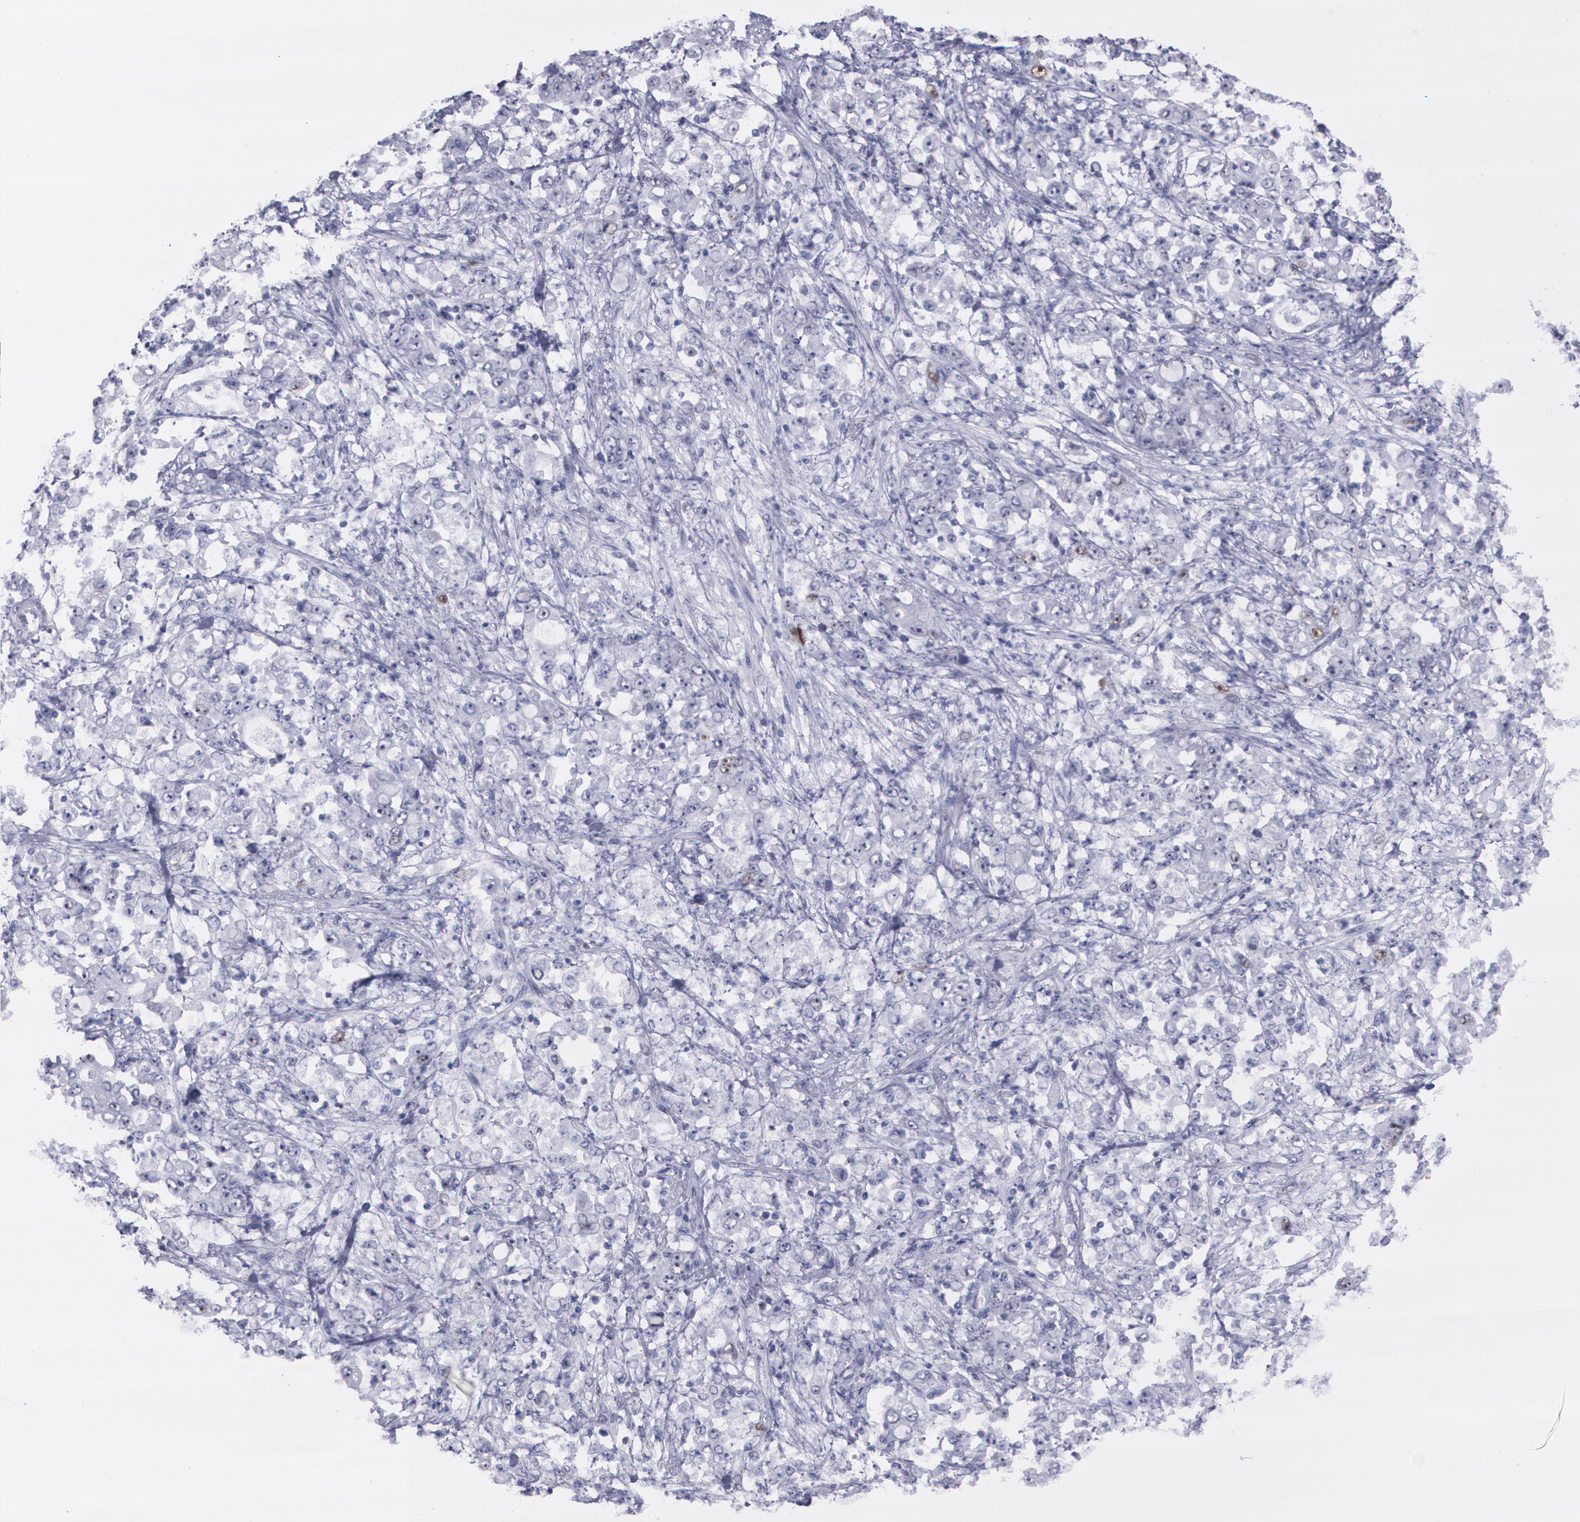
{"staining": {"intensity": "weak", "quantity": "<25%", "location": "nuclear"}, "tissue": "stomach cancer", "cell_type": "Tumor cells", "image_type": "cancer", "snomed": [{"axis": "morphology", "description": "Adenocarcinoma, NOS"}, {"axis": "topography", "description": "Stomach, lower"}], "caption": "This is a photomicrograph of immunohistochemistry staining of adenocarcinoma (stomach), which shows no staining in tumor cells.", "gene": "TP53", "patient": {"sex": "female", "age": 71}}